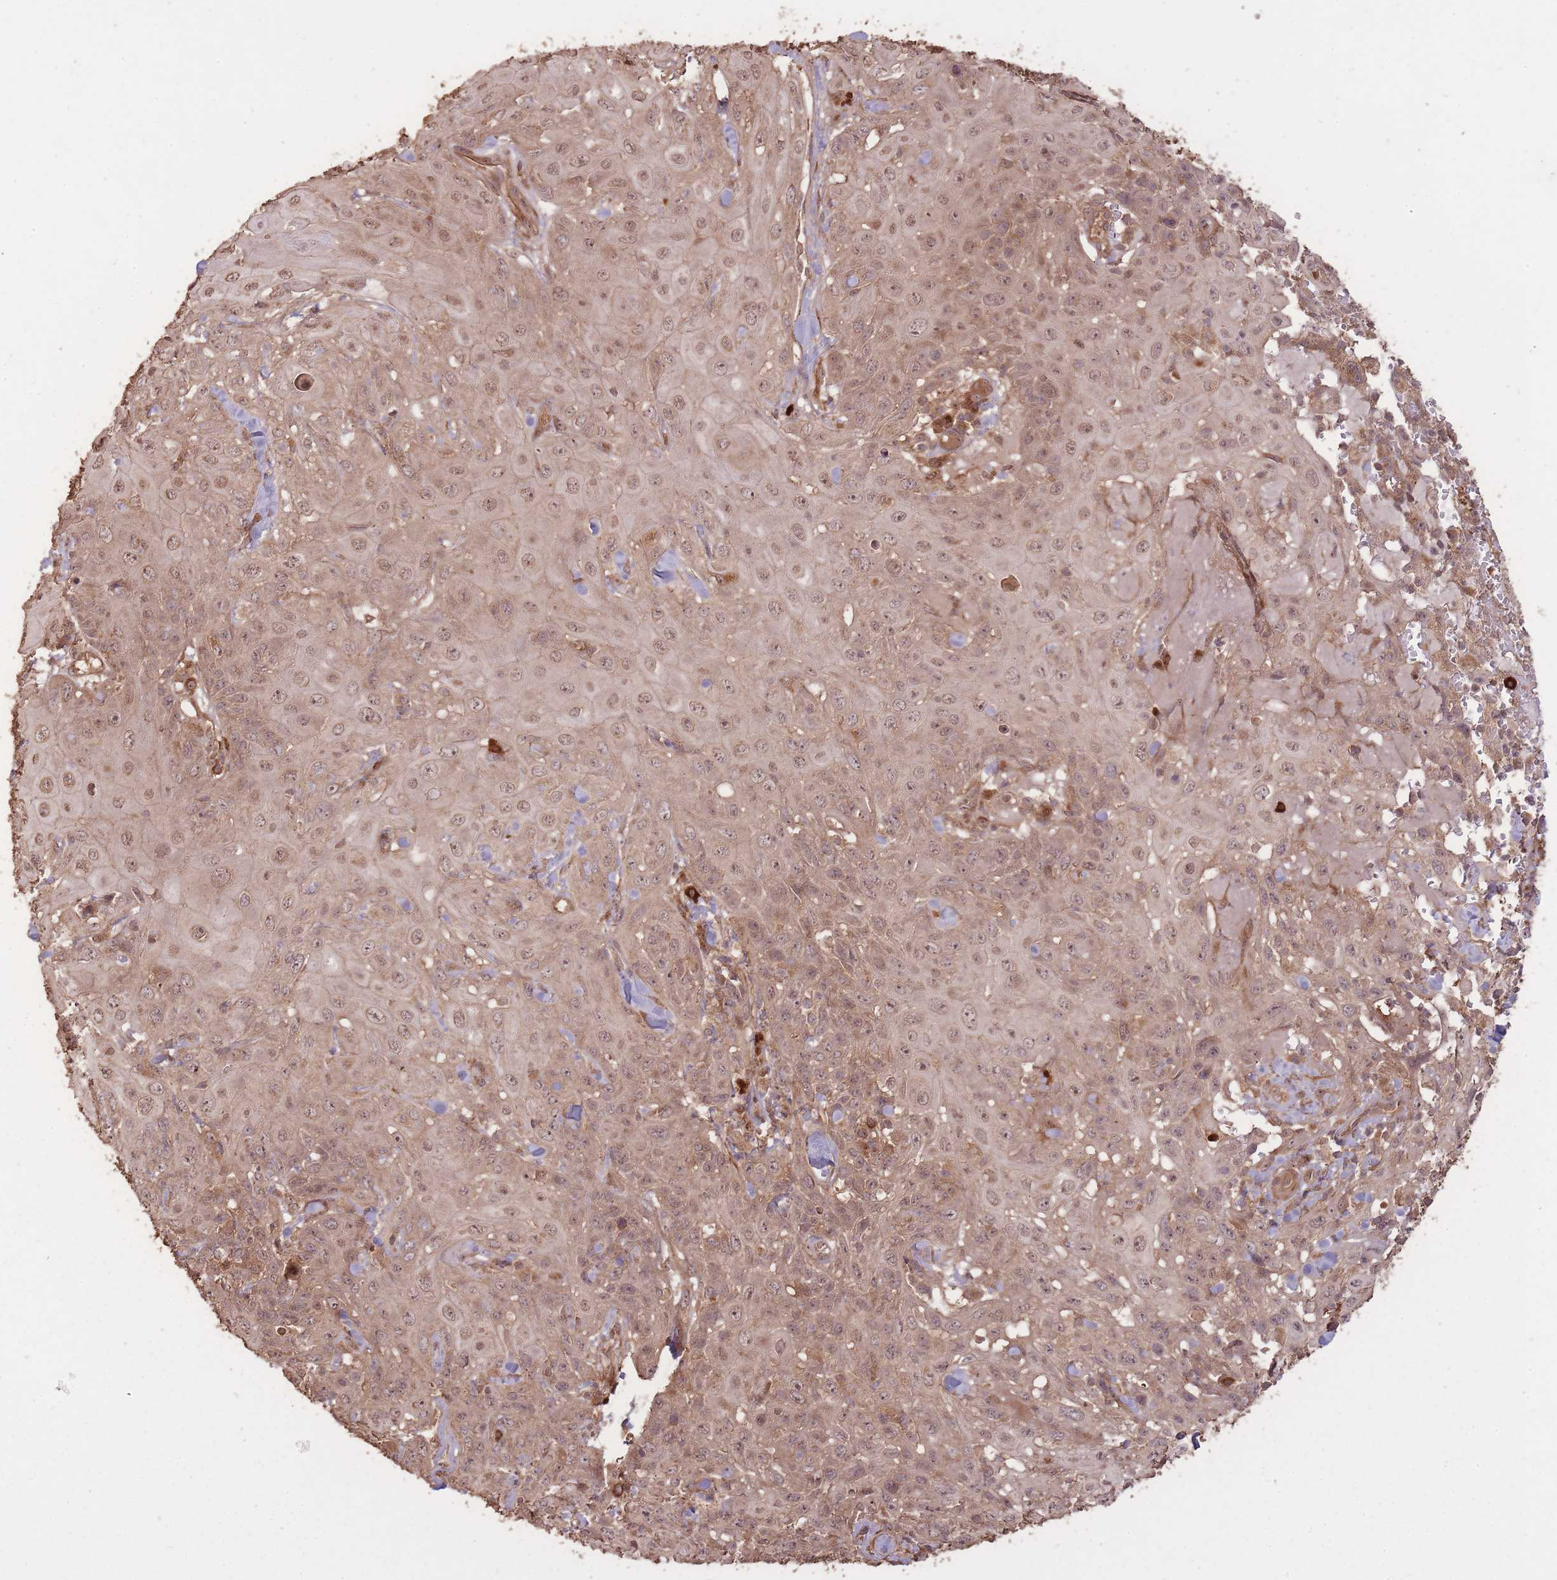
{"staining": {"intensity": "moderate", "quantity": ">75%", "location": "cytoplasmic/membranous,nuclear"}, "tissue": "skin cancer", "cell_type": "Tumor cells", "image_type": "cancer", "snomed": [{"axis": "morphology", "description": "Normal tissue, NOS"}, {"axis": "morphology", "description": "Squamous cell carcinoma, NOS"}, {"axis": "topography", "description": "Skin"}, {"axis": "topography", "description": "Cartilage tissue"}], "caption": "A brown stain highlights moderate cytoplasmic/membranous and nuclear positivity of a protein in human squamous cell carcinoma (skin) tumor cells. The staining is performed using DAB (3,3'-diaminobenzidine) brown chromogen to label protein expression. The nuclei are counter-stained blue using hematoxylin.", "gene": "ERBB3", "patient": {"sex": "female", "age": 79}}